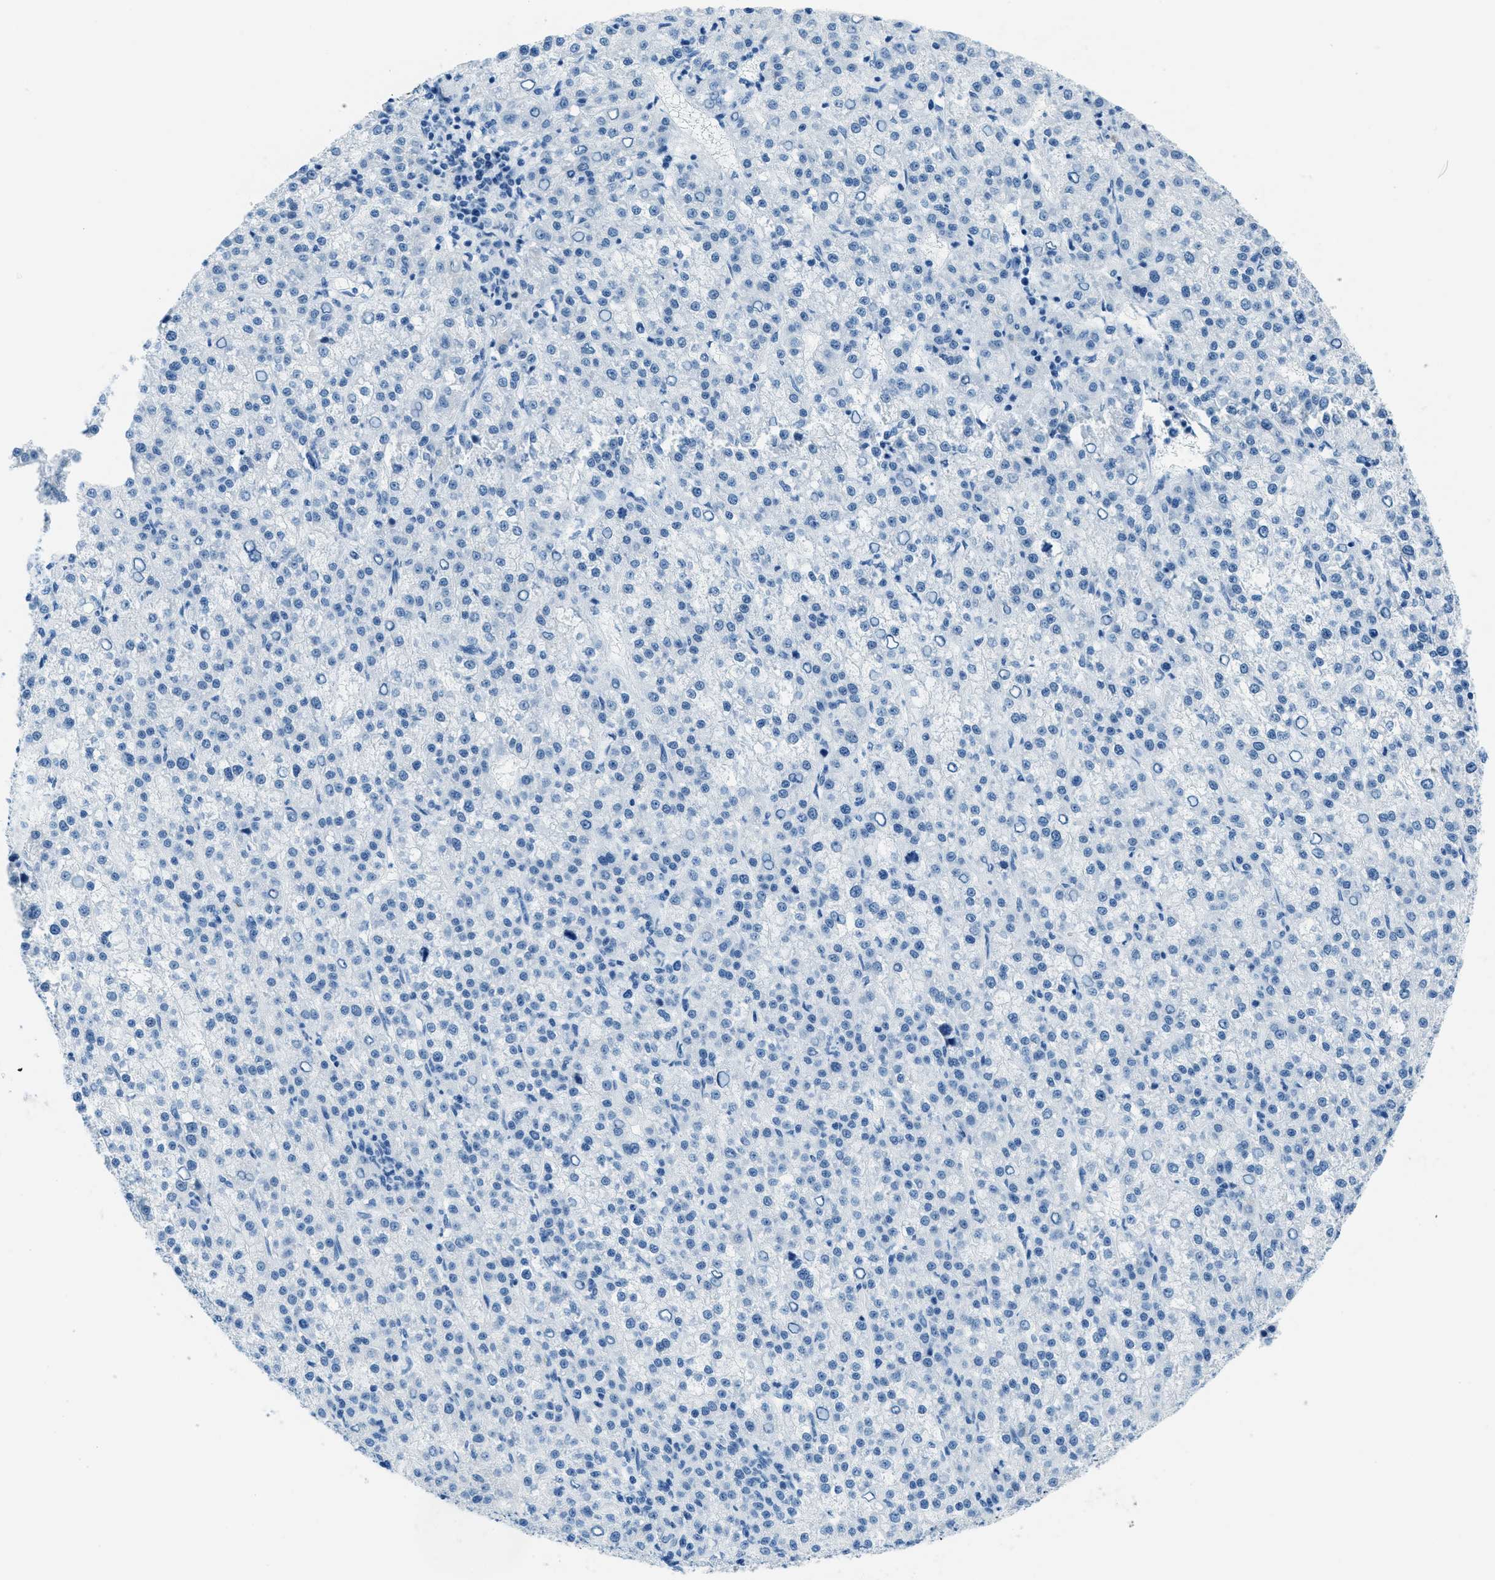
{"staining": {"intensity": "negative", "quantity": "none", "location": "none"}, "tissue": "liver cancer", "cell_type": "Tumor cells", "image_type": "cancer", "snomed": [{"axis": "morphology", "description": "Carcinoma, Hepatocellular, NOS"}, {"axis": "topography", "description": "Liver"}], "caption": "Protein analysis of liver hepatocellular carcinoma displays no significant expression in tumor cells. Nuclei are stained in blue.", "gene": "PLA2G2A", "patient": {"sex": "female", "age": 58}}